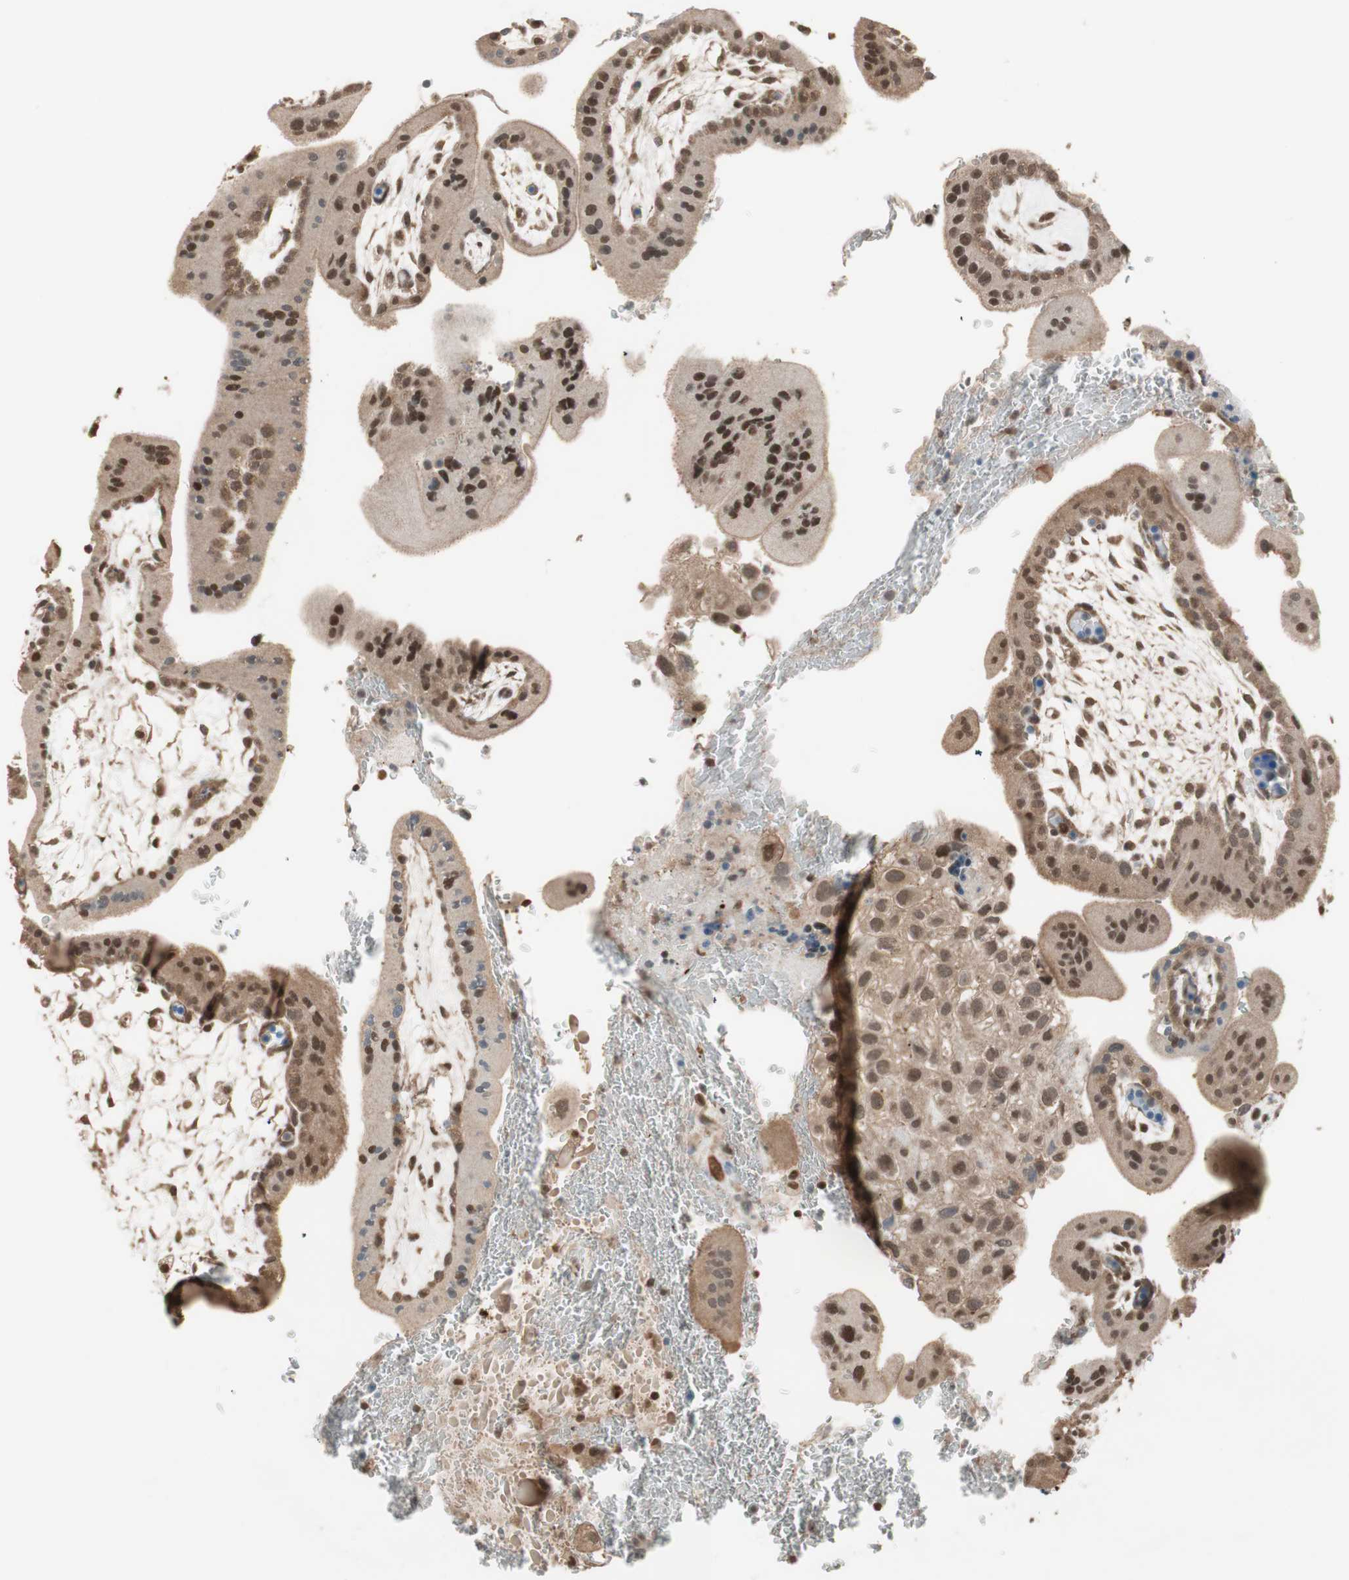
{"staining": {"intensity": "weak", "quantity": ">75%", "location": "cytoplasmic/membranous"}, "tissue": "placenta", "cell_type": "Decidual cells", "image_type": "normal", "snomed": [{"axis": "morphology", "description": "Normal tissue, NOS"}, {"axis": "topography", "description": "Placenta"}], "caption": "IHC photomicrograph of benign placenta stained for a protein (brown), which shows low levels of weak cytoplasmic/membranous staining in approximately >75% of decidual cells.", "gene": "DRAP1", "patient": {"sex": "female", "age": 35}}